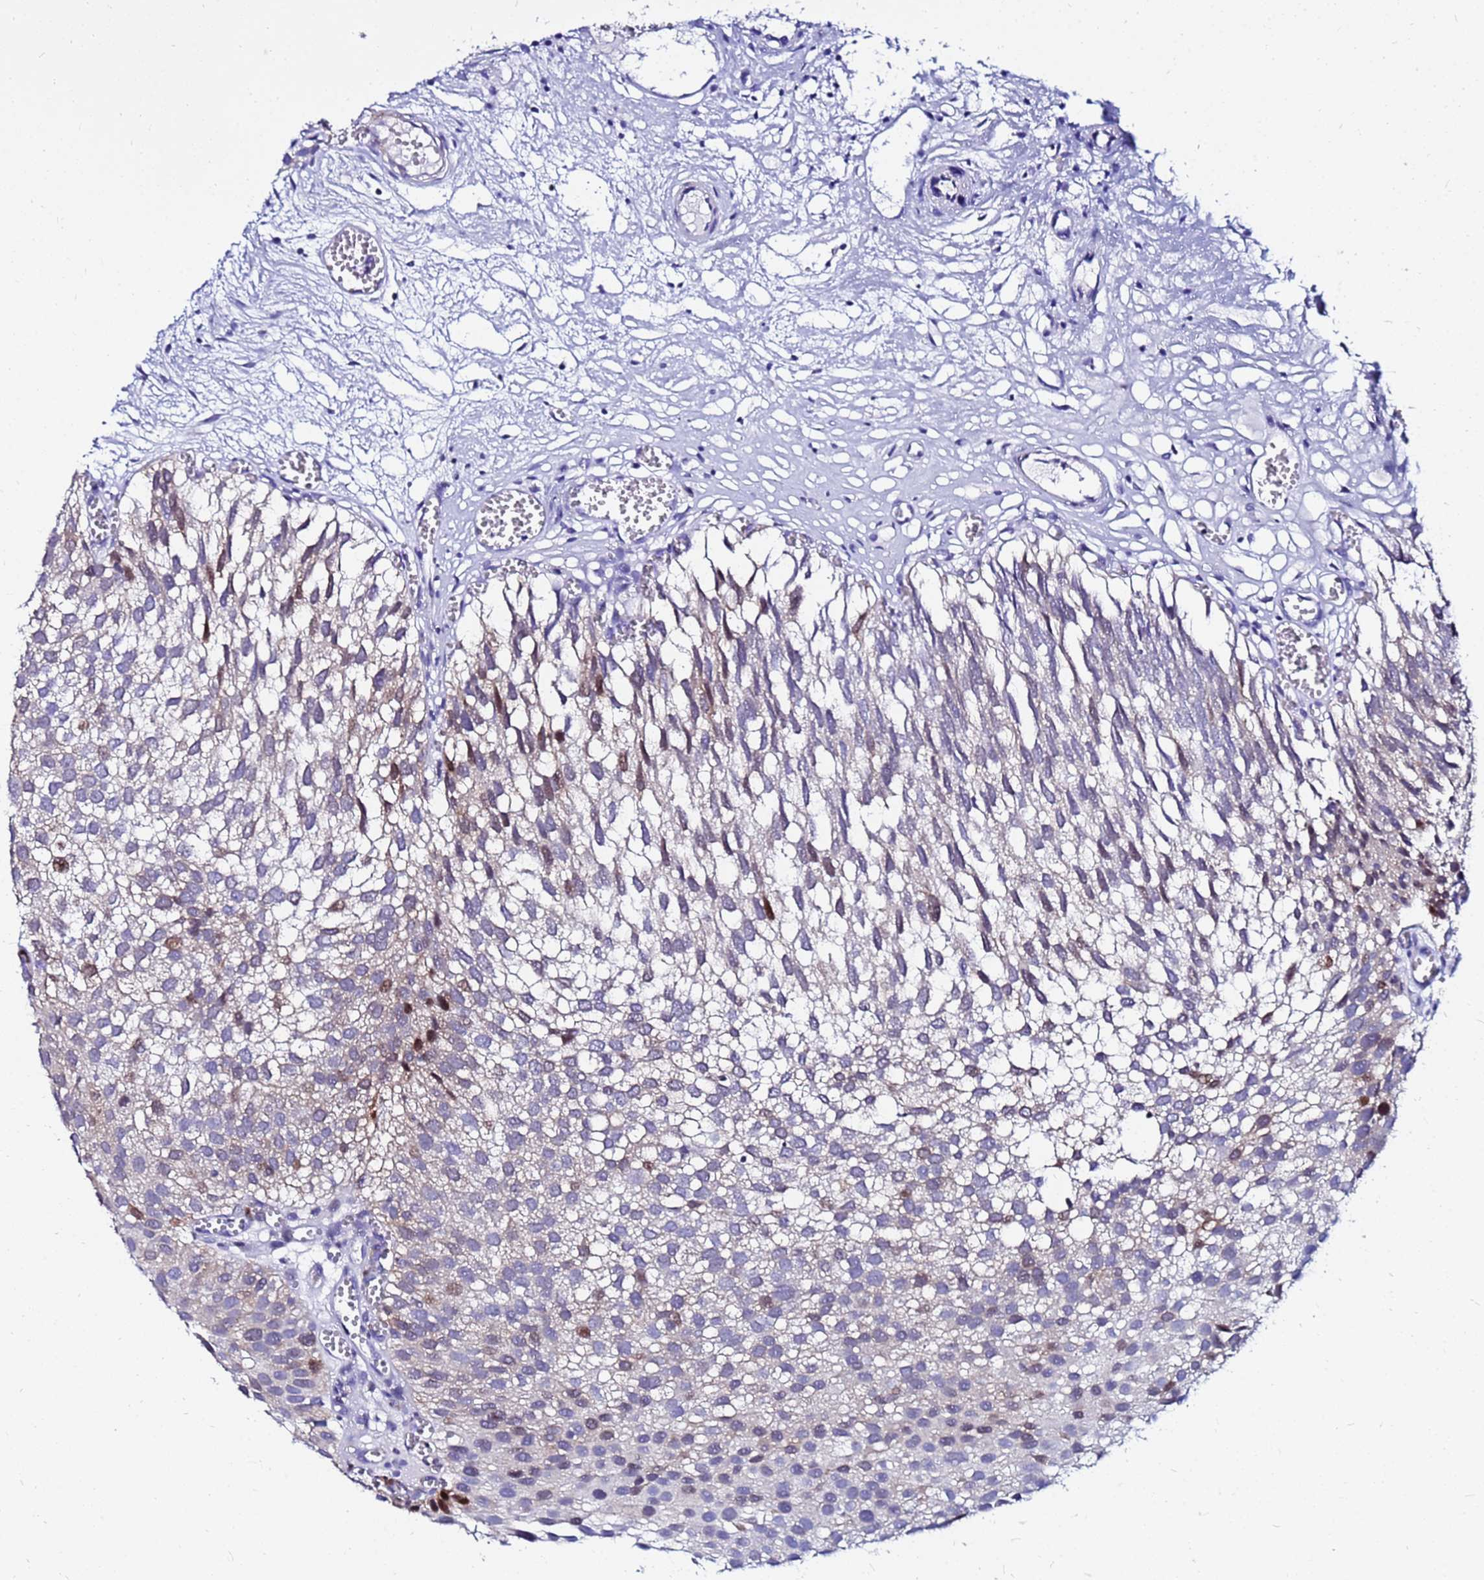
{"staining": {"intensity": "moderate", "quantity": "<25%", "location": "cytoplasmic/membranous,nuclear"}, "tissue": "urothelial cancer", "cell_type": "Tumor cells", "image_type": "cancer", "snomed": [{"axis": "morphology", "description": "Urothelial carcinoma, Low grade"}, {"axis": "topography", "description": "Urinary bladder"}], "caption": "Protein positivity by immunohistochemistry (IHC) reveals moderate cytoplasmic/membranous and nuclear positivity in about <25% of tumor cells in urothelial carcinoma (low-grade). (DAB = brown stain, brightfield microscopy at high magnification).", "gene": "PPP1R14C", "patient": {"sex": "male", "age": 88}}